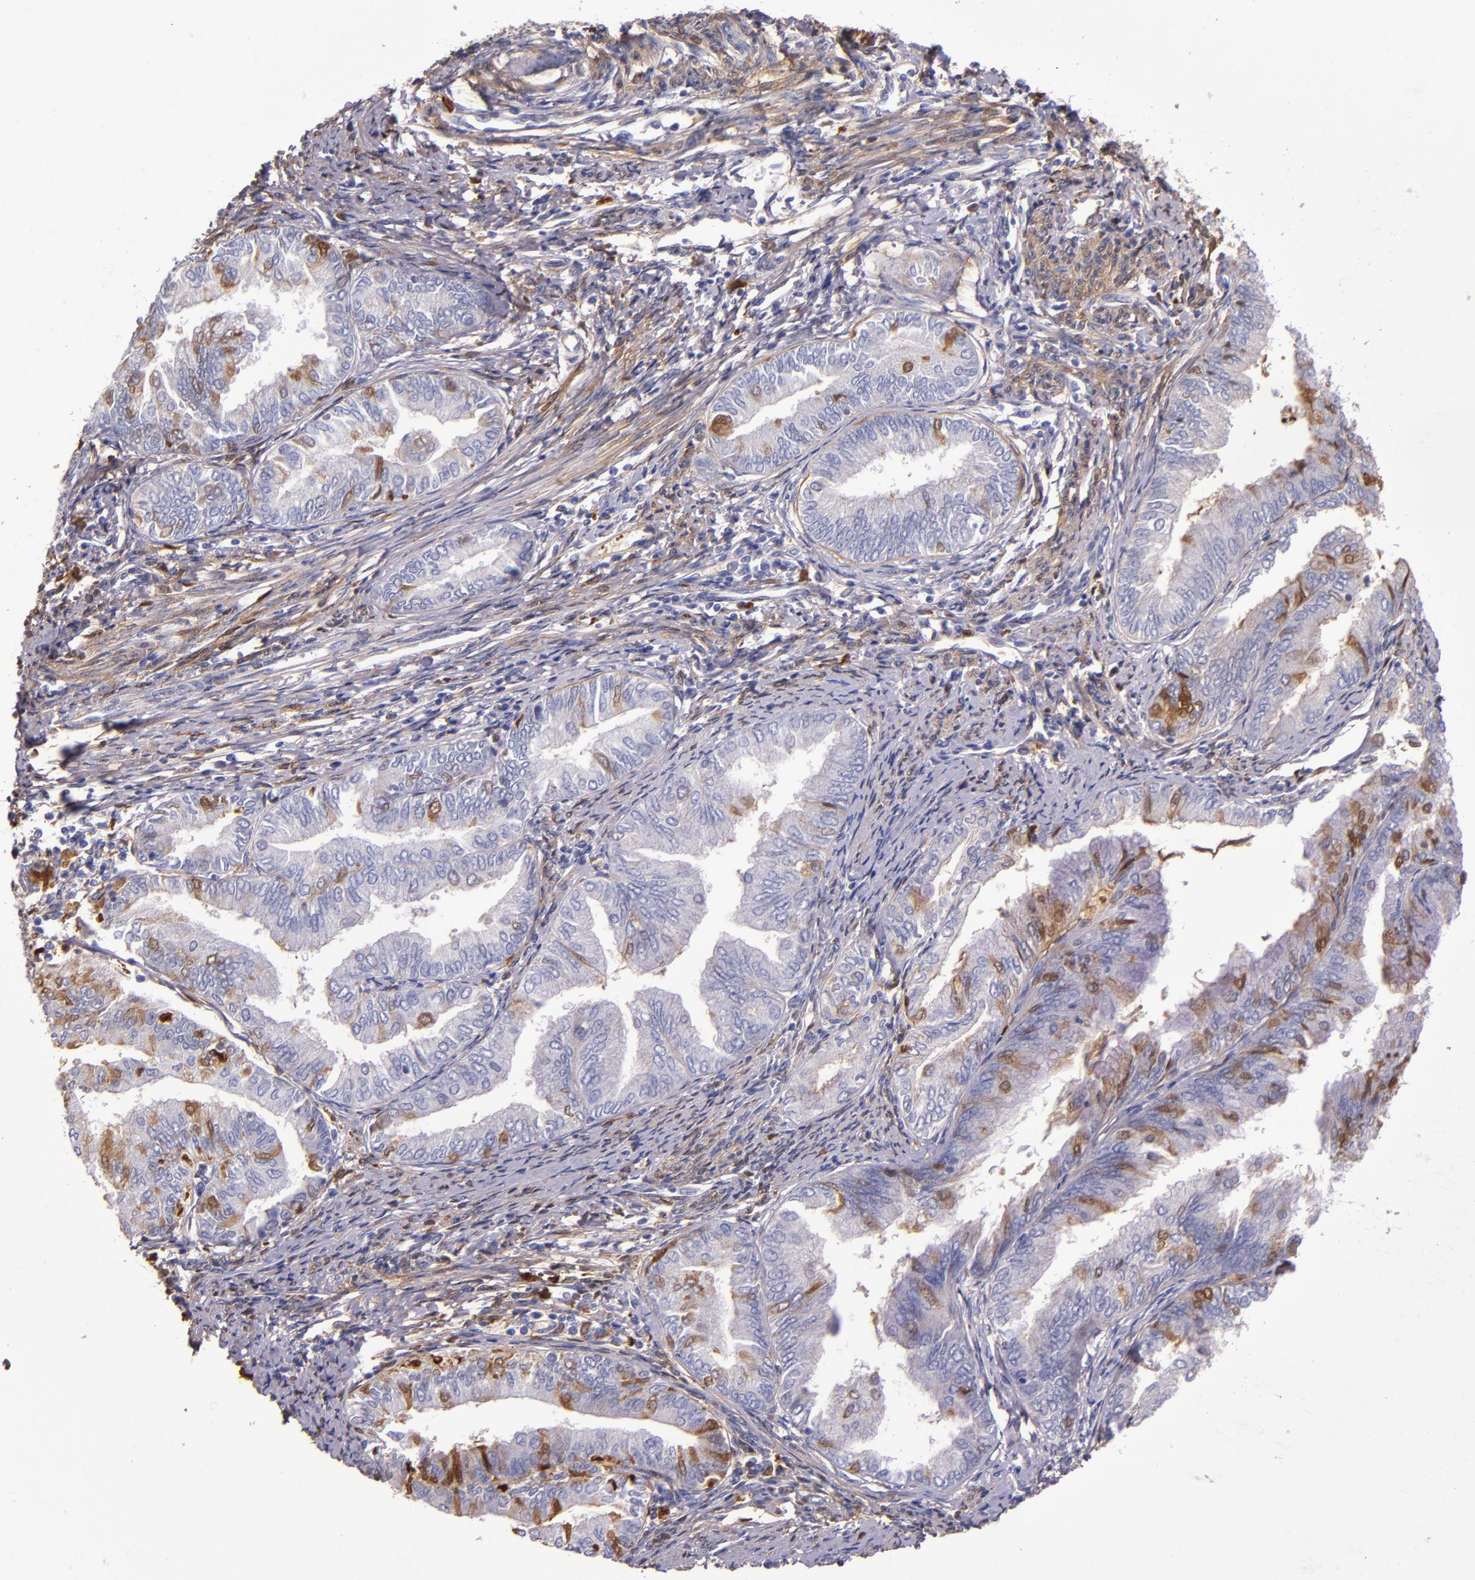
{"staining": {"intensity": "moderate", "quantity": "<25%", "location": "cytoplasmic/membranous"}, "tissue": "endometrial cancer", "cell_type": "Tumor cells", "image_type": "cancer", "snomed": [{"axis": "morphology", "description": "Adenocarcinoma, NOS"}, {"axis": "topography", "description": "Endometrium"}], "caption": "This micrograph demonstrates endometrial adenocarcinoma stained with immunohistochemistry (IHC) to label a protein in brown. The cytoplasmic/membranous of tumor cells show moderate positivity for the protein. Nuclei are counter-stained blue.", "gene": "CLEC3B", "patient": {"sex": "female", "age": 66}}